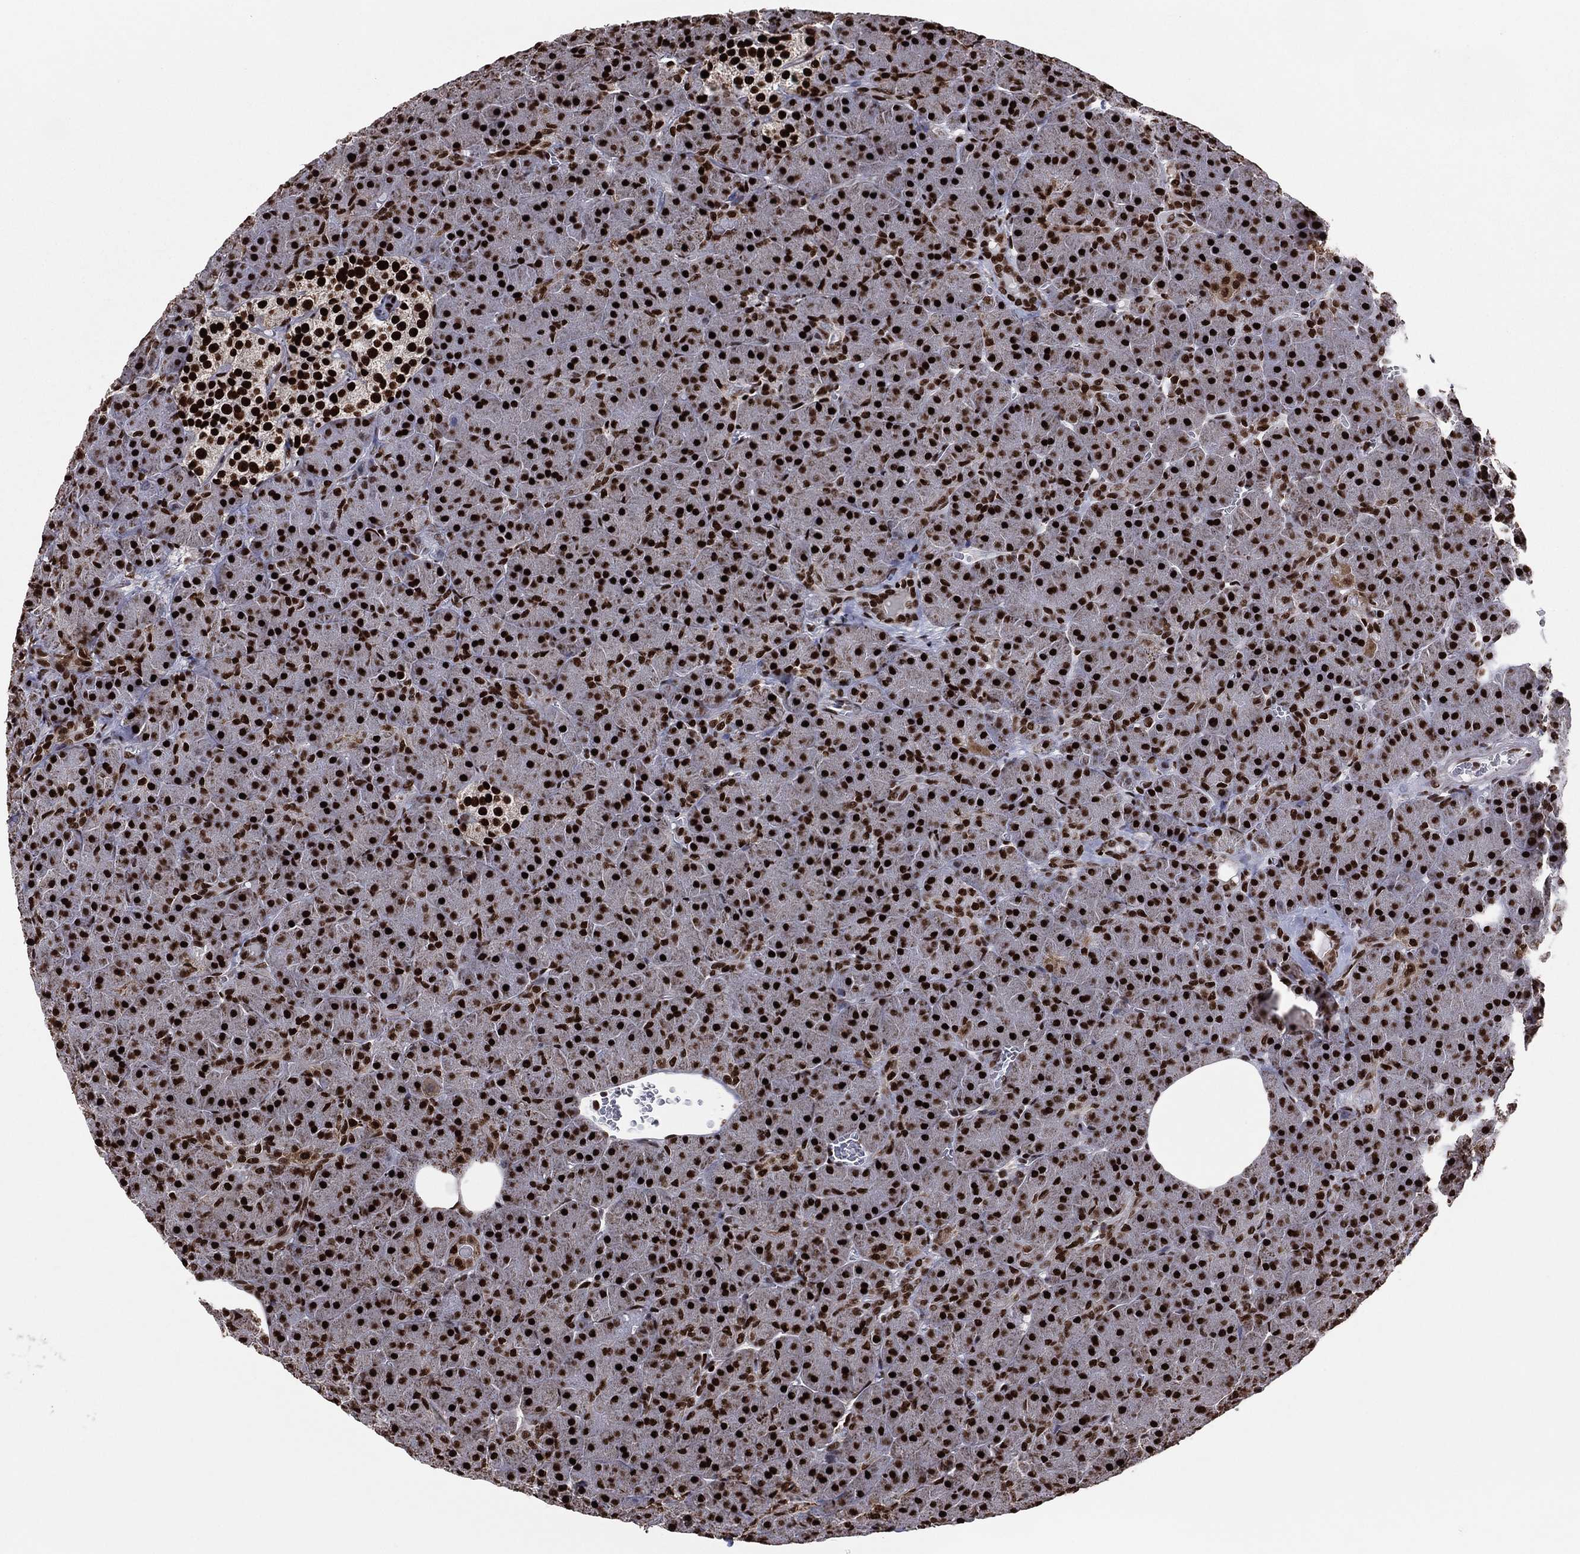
{"staining": {"intensity": "strong", "quantity": ">75%", "location": "nuclear"}, "tissue": "pancreas", "cell_type": "Exocrine glandular cells", "image_type": "normal", "snomed": [{"axis": "morphology", "description": "Normal tissue, NOS"}, {"axis": "topography", "description": "Pancreas"}], "caption": "Immunohistochemistry (IHC) (DAB (3,3'-diaminobenzidine)) staining of normal pancreas demonstrates strong nuclear protein positivity in approximately >75% of exocrine glandular cells. (DAB (3,3'-diaminobenzidine) IHC, brown staining for protein, blue staining for nuclei).", "gene": "TP53BP1", "patient": {"sex": "male", "age": 61}}